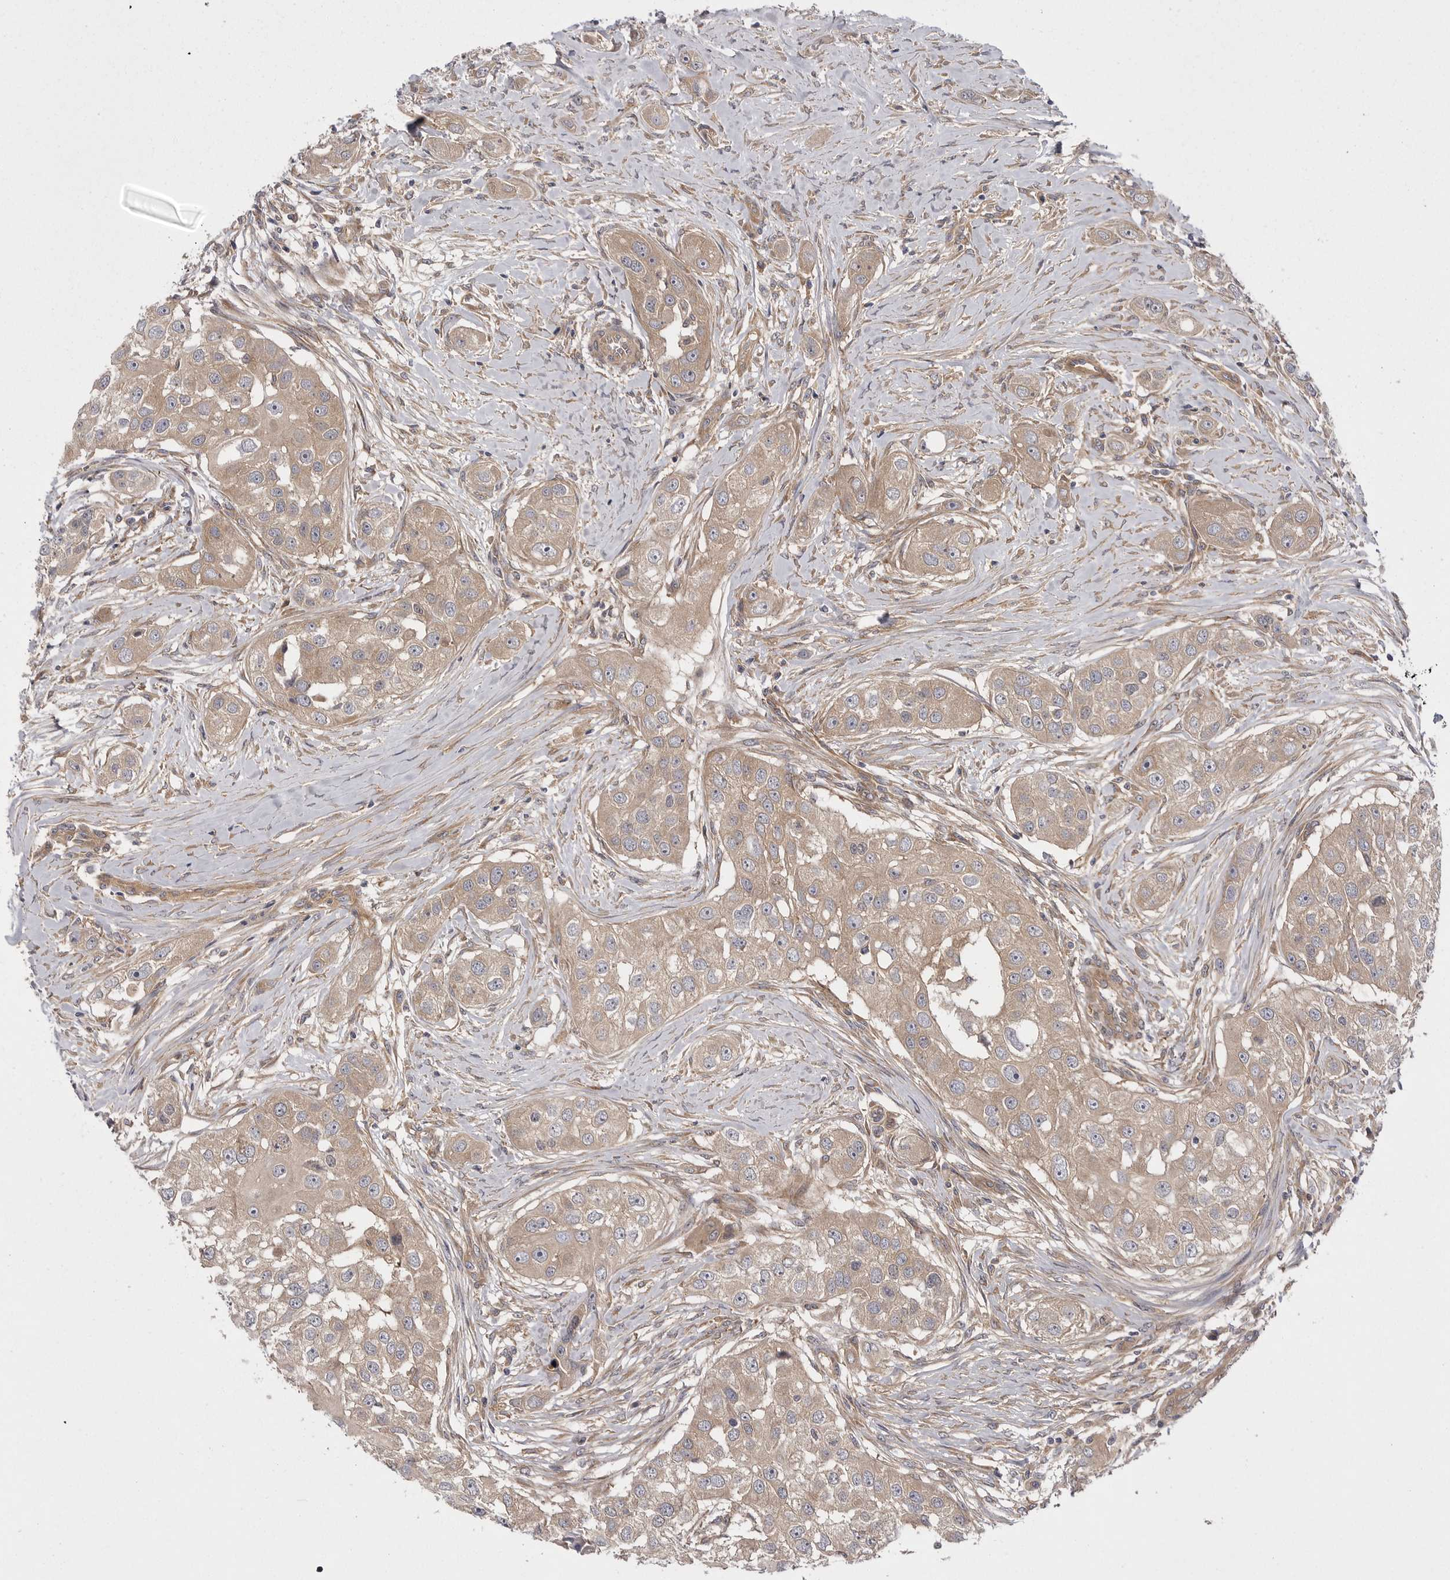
{"staining": {"intensity": "weak", "quantity": ">75%", "location": "cytoplasmic/membranous"}, "tissue": "head and neck cancer", "cell_type": "Tumor cells", "image_type": "cancer", "snomed": [{"axis": "morphology", "description": "Normal tissue, NOS"}, {"axis": "morphology", "description": "Squamous cell carcinoma, NOS"}, {"axis": "topography", "description": "Skeletal muscle"}, {"axis": "topography", "description": "Head-Neck"}], "caption": "High-magnification brightfield microscopy of squamous cell carcinoma (head and neck) stained with DAB (3,3'-diaminobenzidine) (brown) and counterstained with hematoxylin (blue). tumor cells exhibit weak cytoplasmic/membranous staining is seen in approximately>75% of cells.", "gene": "OSBPL9", "patient": {"sex": "male", "age": 51}}